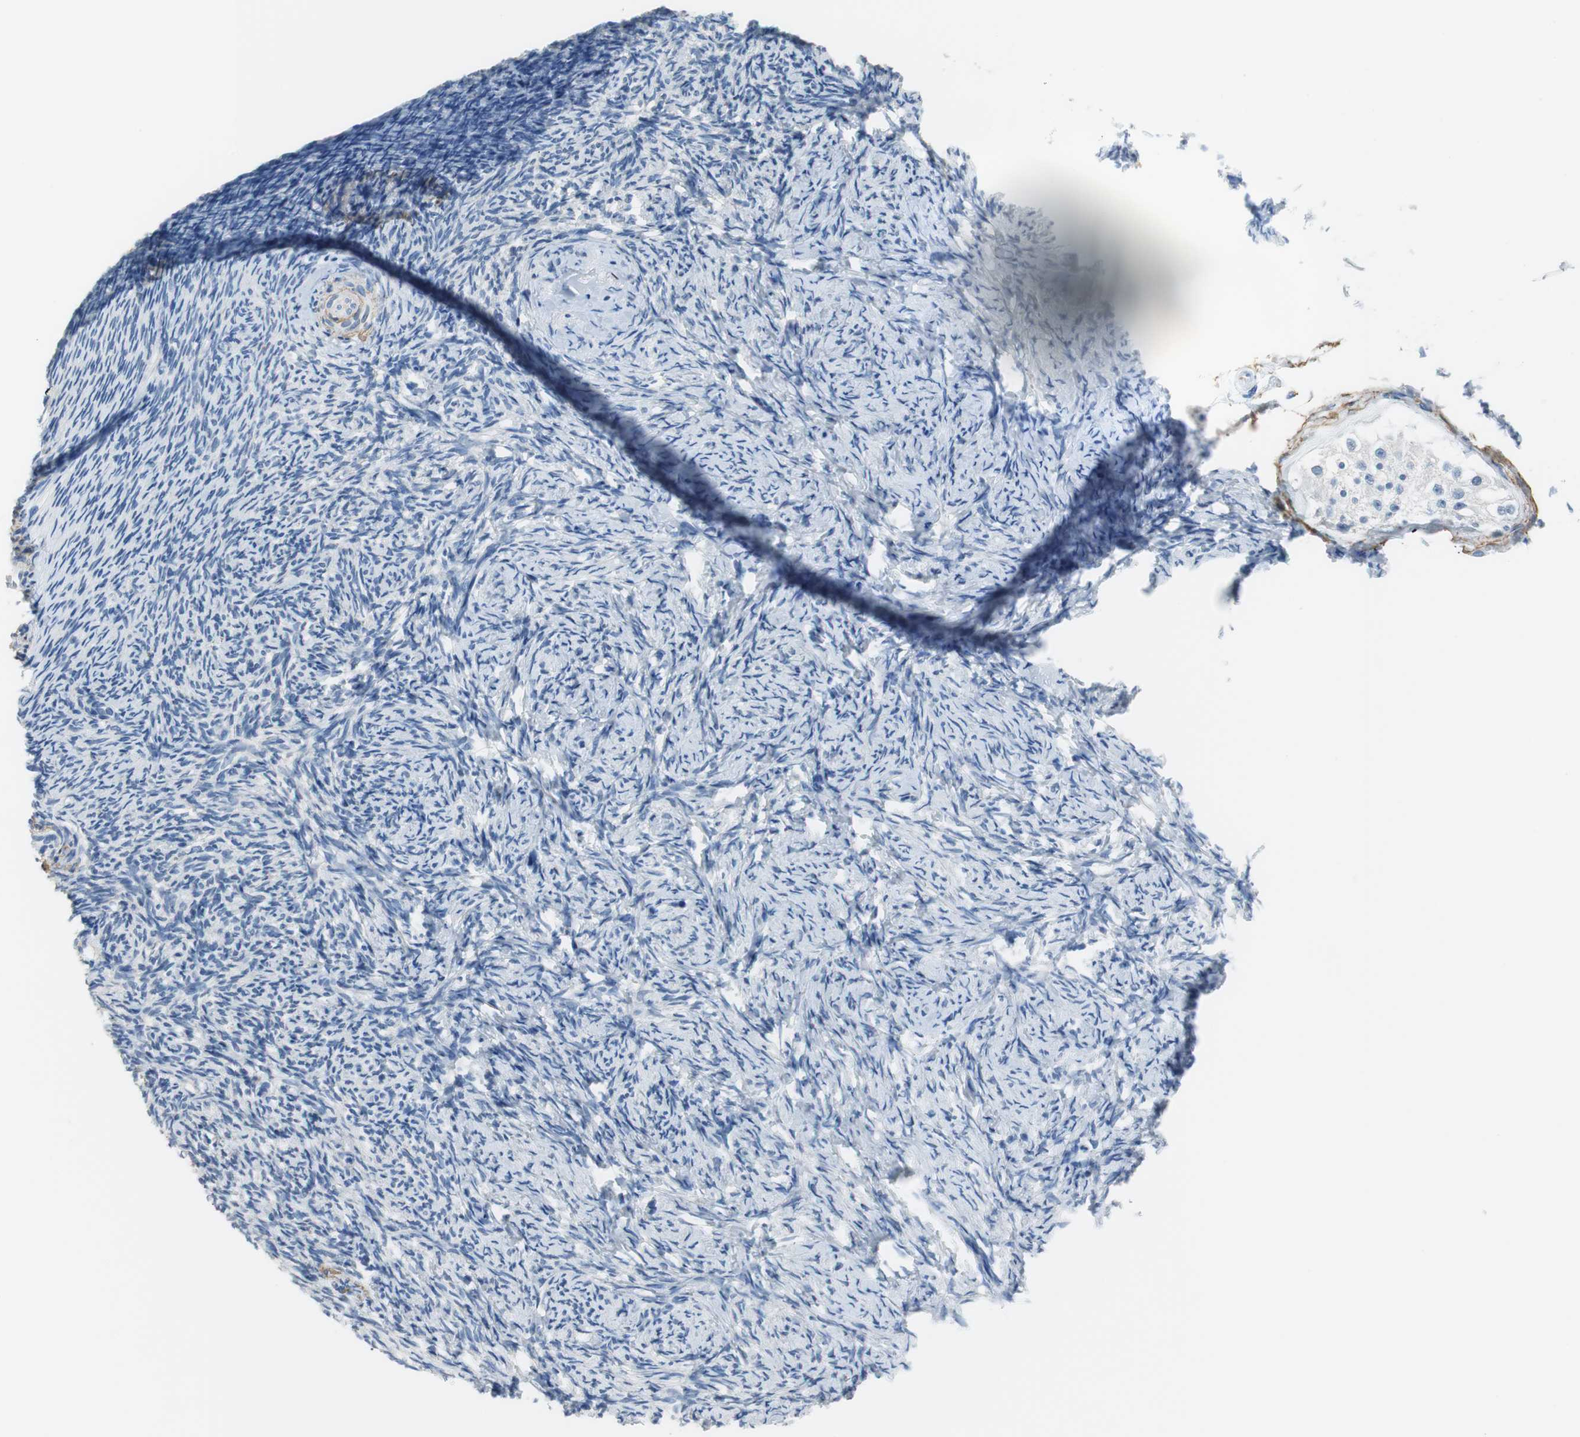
{"staining": {"intensity": "negative", "quantity": "none", "location": "none"}, "tissue": "ovary", "cell_type": "Ovarian stroma cells", "image_type": "normal", "snomed": [{"axis": "morphology", "description": "Normal tissue, NOS"}, {"axis": "topography", "description": "Ovary"}], "caption": "Ovarian stroma cells are negative for protein expression in unremarkable human ovary. (Stains: DAB immunohistochemistry with hematoxylin counter stain, Microscopy: brightfield microscopy at high magnification).", "gene": "MUC7", "patient": {"sex": "female", "age": 60}}